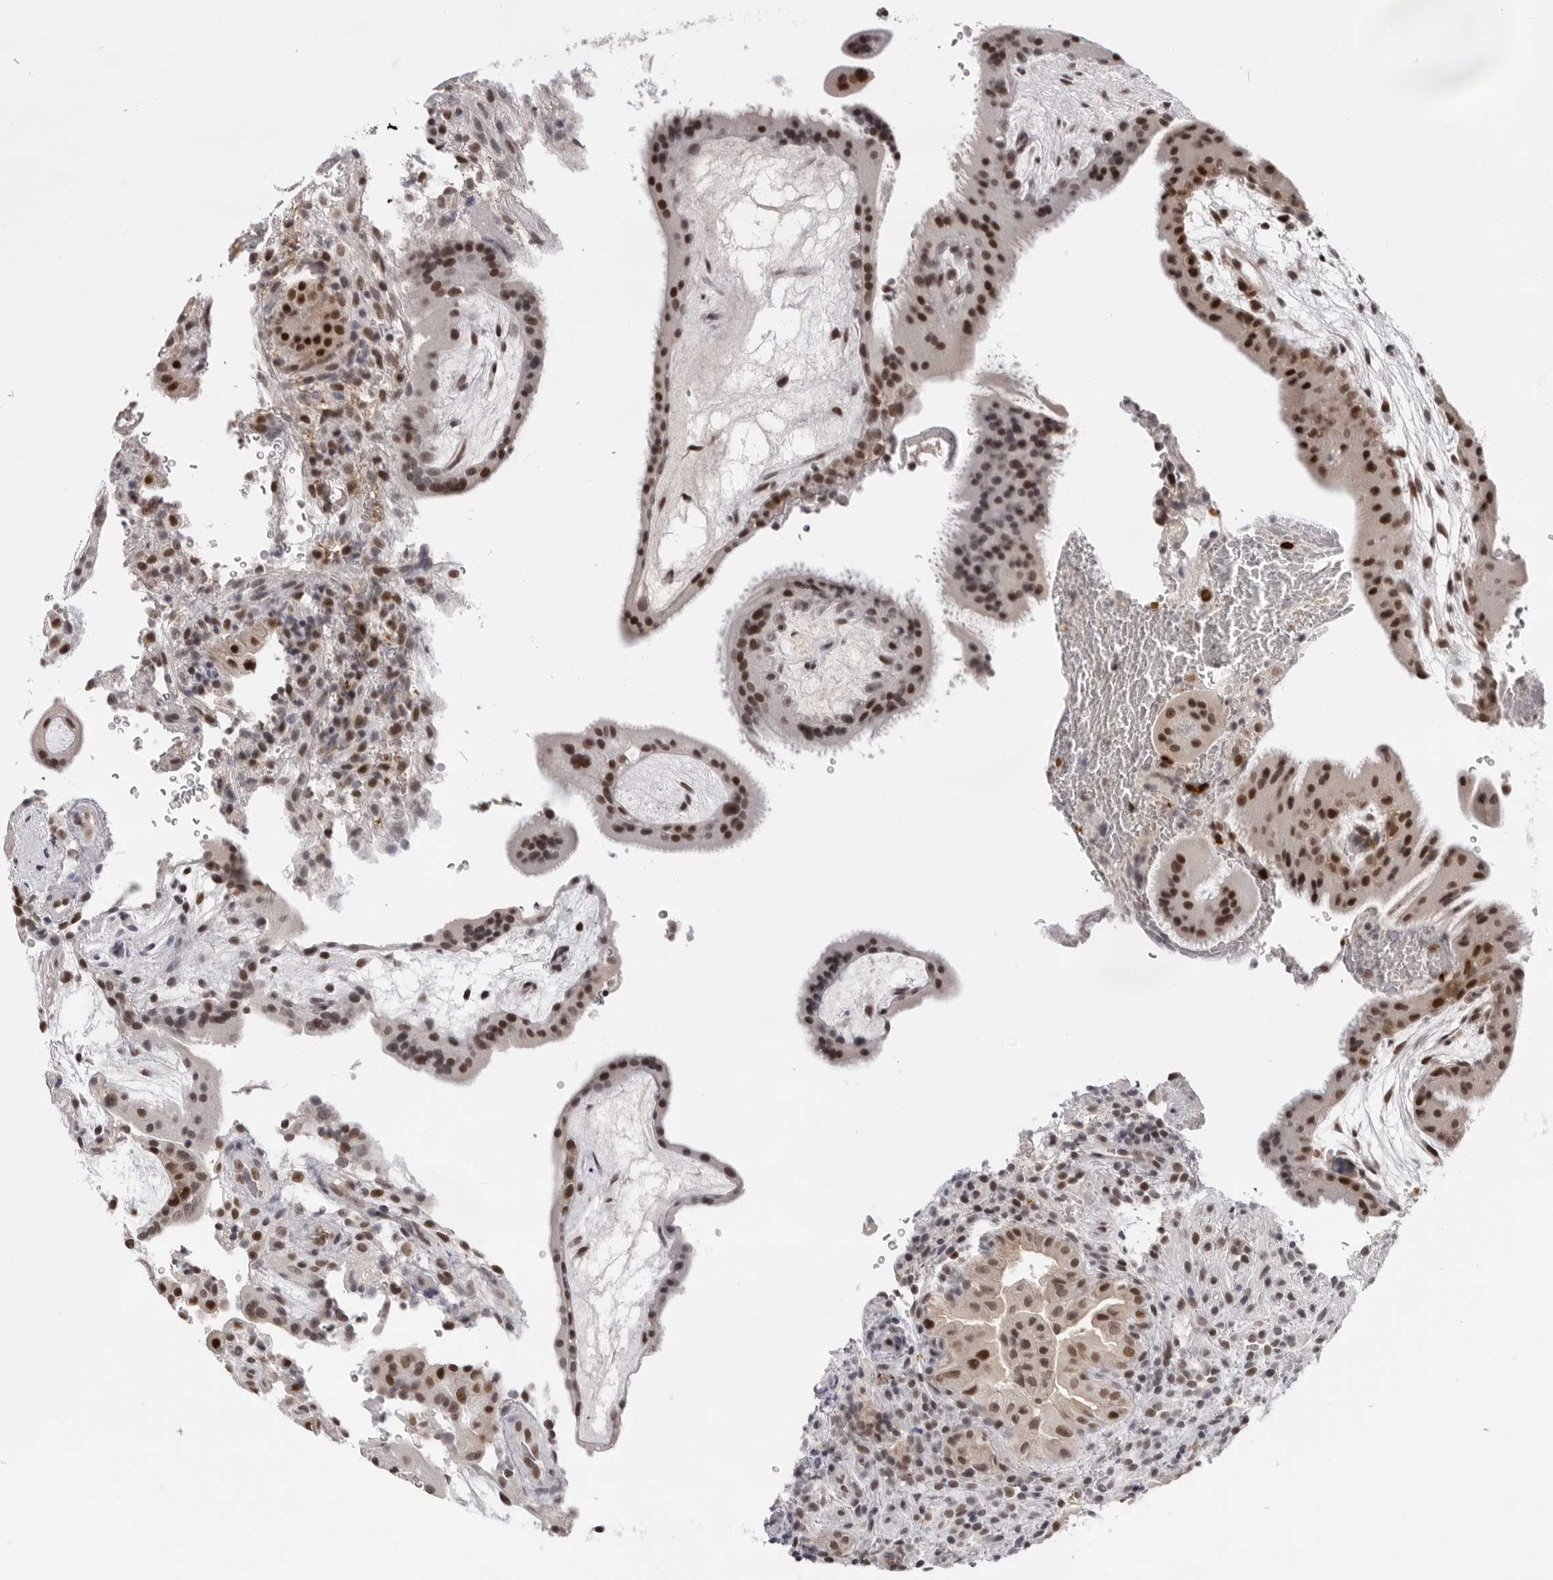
{"staining": {"intensity": "moderate", "quantity": ">75%", "location": "nuclear"}, "tissue": "placenta", "cell_type": "Decidual cells", "image_type": "normal", "snomed": [{"axis": "morphology", "description": "Normal tissue, NOS"}, {"axis": "topography", "description": "Placenta"}], "caption": "Placenta stained for a protein (brown) displays moderate nuclear positive expression in approximately >75% of decidual cells.", "gene": "USP1", "patient": {"sex": "female", "age": 19}}